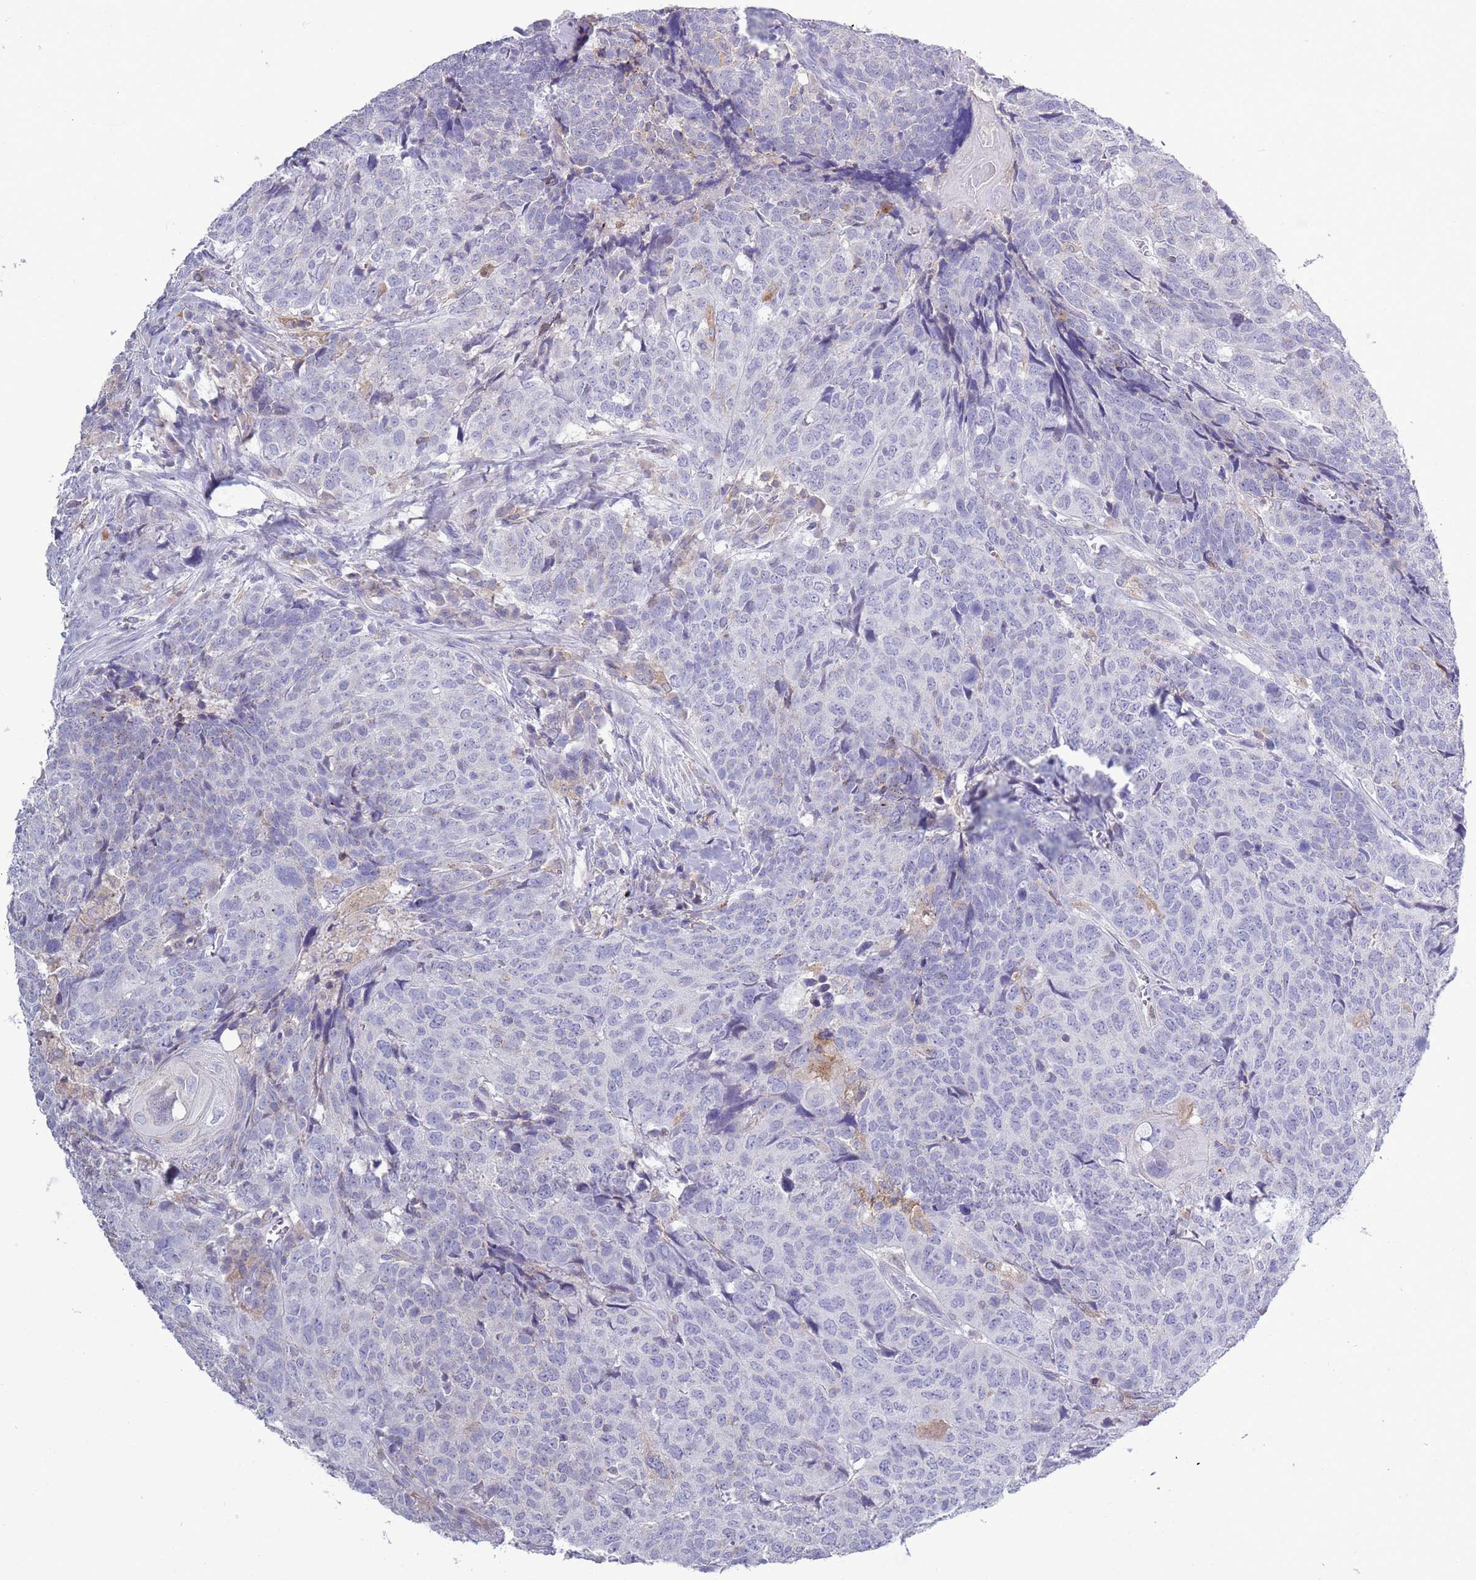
{"staining": {"intensity": "negative", "quantity": "none", "location": "none"}, "tissue": "head and neck cancer", "cell_type": "Tumor cells", "image_type": "cancer", "snomed": [{"axis": "morphology", "description": "Squamous cell carcinoma, NOS"}, {"axis": "topography", "description": "Head-Neck"}], "caption": "High power microscopy image of an immunohistochemistry (IHC) micrograph of head and neck cancer, revealing no significant staining in tumor cells.", "gene": "ACSBG1", "patient": {"sex": "male", "age": 66}}